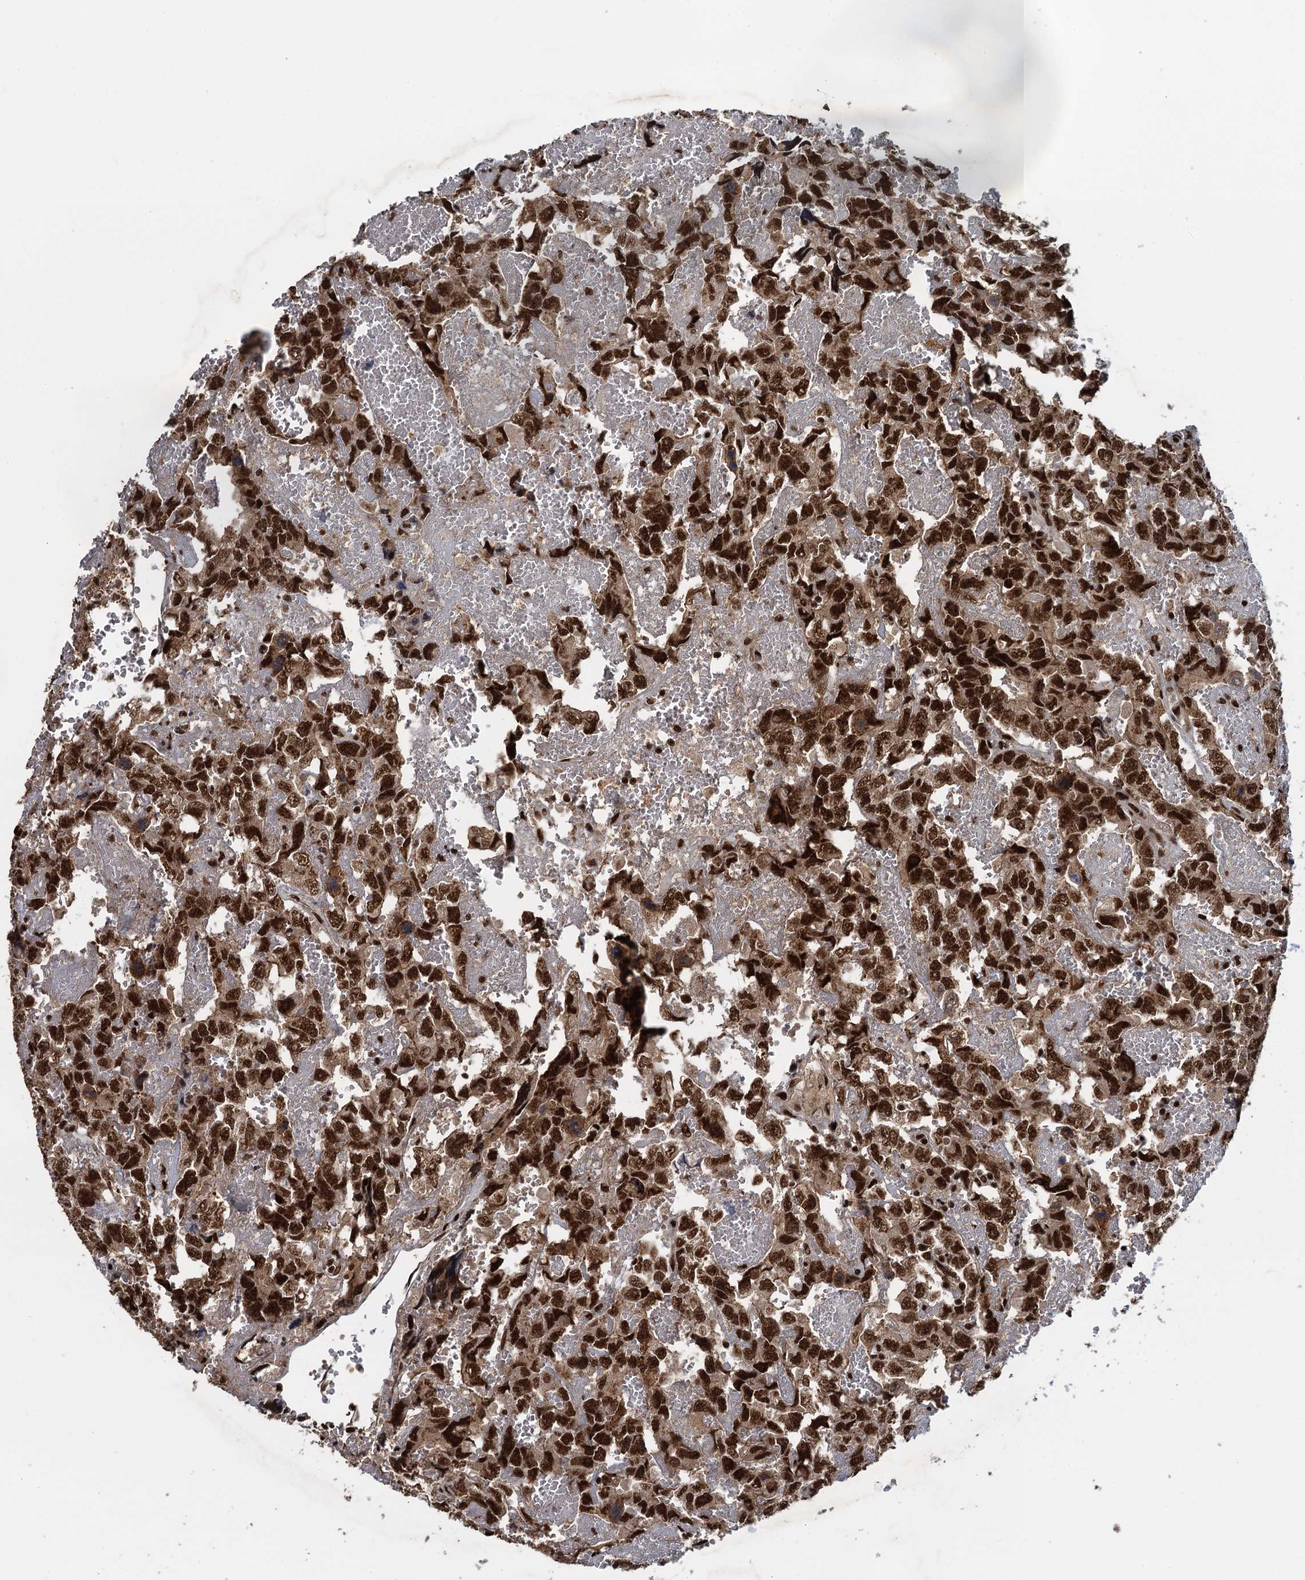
{"staining": {"intensity": "strong", "quantity": ">75%", "location": "nuclear"}, "tissue": "testis cancer", "cell_type": "Tumor cells", "image_type": "cancer", "snomed": [{"axis": "morphology", "description": "Carcinoma, Embryonal, NOS"}, {"axis": "topography", "description": "Testis"}], "caption": "Immunohistochemistry (DAB (3,3'-diaminobenzidine)) staining of embryonal carcinoma (testis) demonstrates strong nuclear protein staining in approximately >75% of tumor cells. (DAB (3,3'-diaminobenzidine) IHC with brightfield microscopy, high magnification).", "gene": "ZC3H18", "patient": {"sex": "male", "age": 45}}